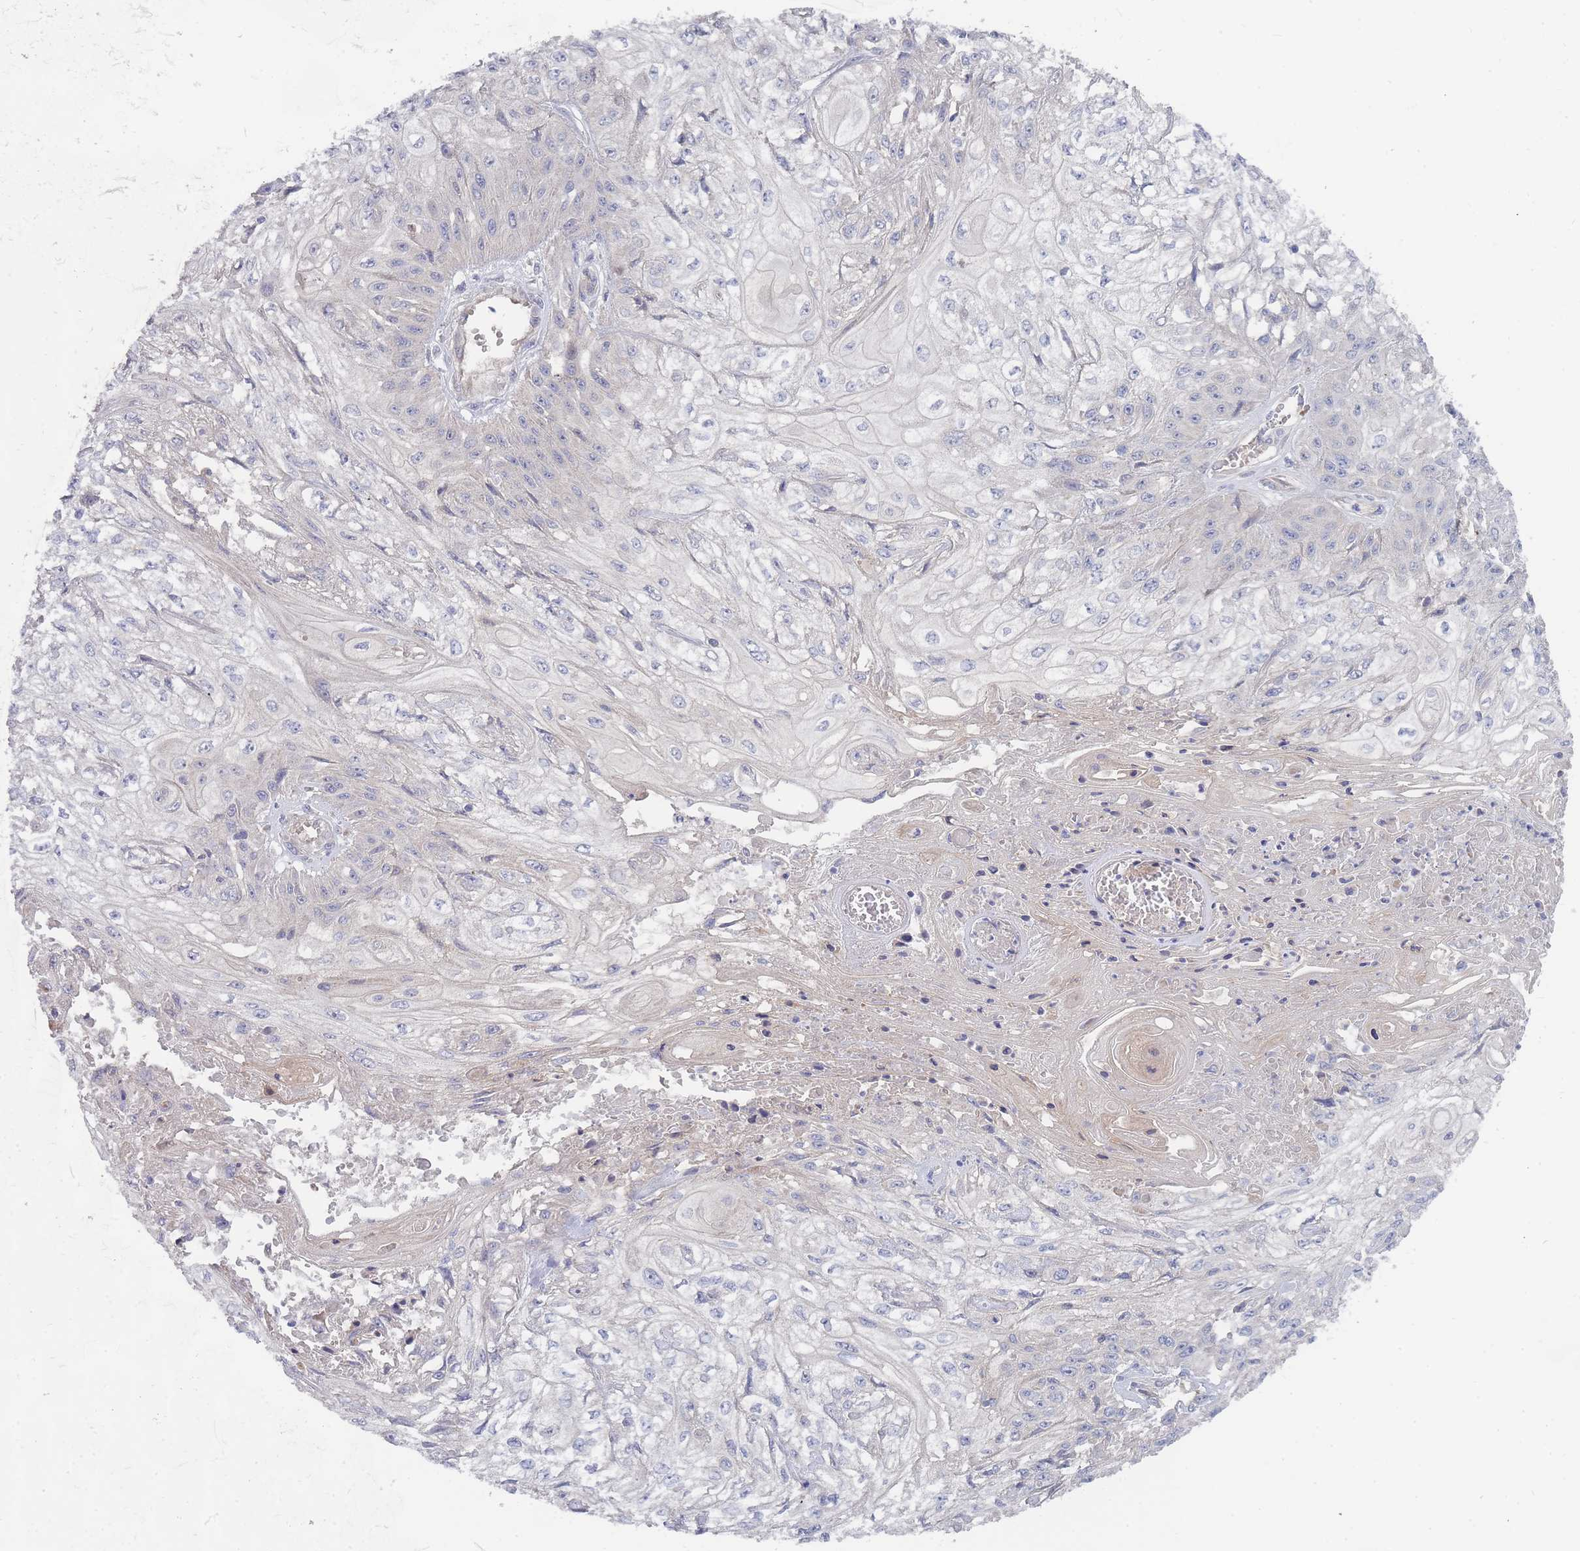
{"staining": {"intensity": "negative", "quantity": "none", "location": "none"}, "tissue": "skin cancer", "cell_type": "Tumor cells", "image_type": "cancer", "snomed": [{"axis": "morphology", "description": "Squamous cell carcinoma, NOS"}, {"axis": "morphology", "description": "Squamous cell carcinoma, metastatic, NOS"}, {"axis": "topography", "description": "Skin"}, {"axis": "topography", "description": "Lymph node"}], "caption": "An immunohistochemistry (IHC) image of skin cancer (metastatic squamous cell carcinoma) is shown. There is no staining in tumor cells of skin cancer (metastatic squamous cell carcinoma).", "gene": "NUB1", "patient": {"sex": "male", "age": 75}}